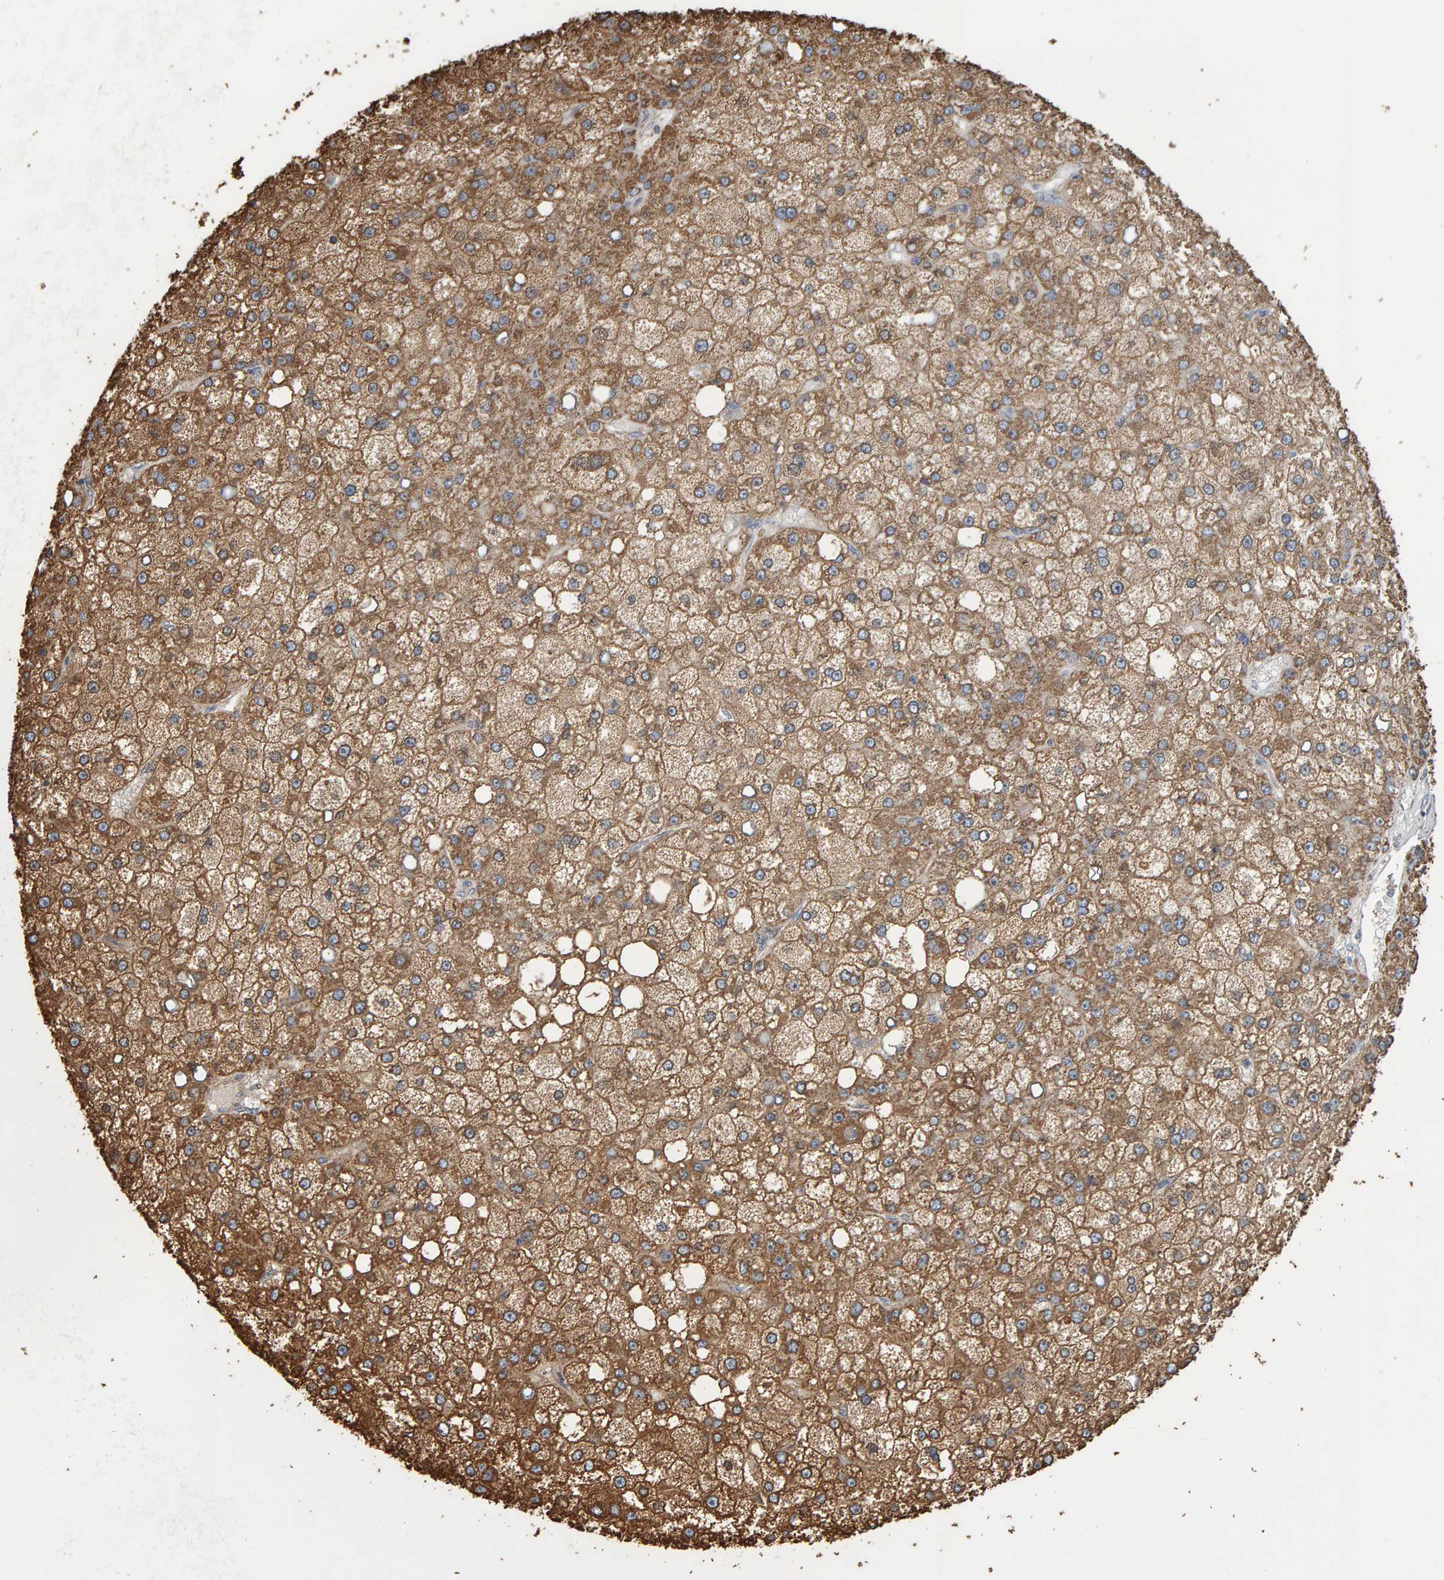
{"staining": {"intensity": "moderate", "quantity": ">75%", "location": "cytoplasmic/membranous"}, "tissue": "liver cancer", "cell_type": "Tumor cells", "image_type": "cancer", "snomed": [{"axis": "morphology", "description": "Carcinoma, Hepatocellular, NOS"}, {"axis": "topography", "description": "Liver"}], "caption": "Hepatocellular carcinoma (liver) was stained to show a protein in brown. There is medium levels of moderate cytoplasmic/membranous staining in approximately >75% of tumor cells.", "gene": "TOM1L1", "patient": {"sex": "male", "age": 67}}